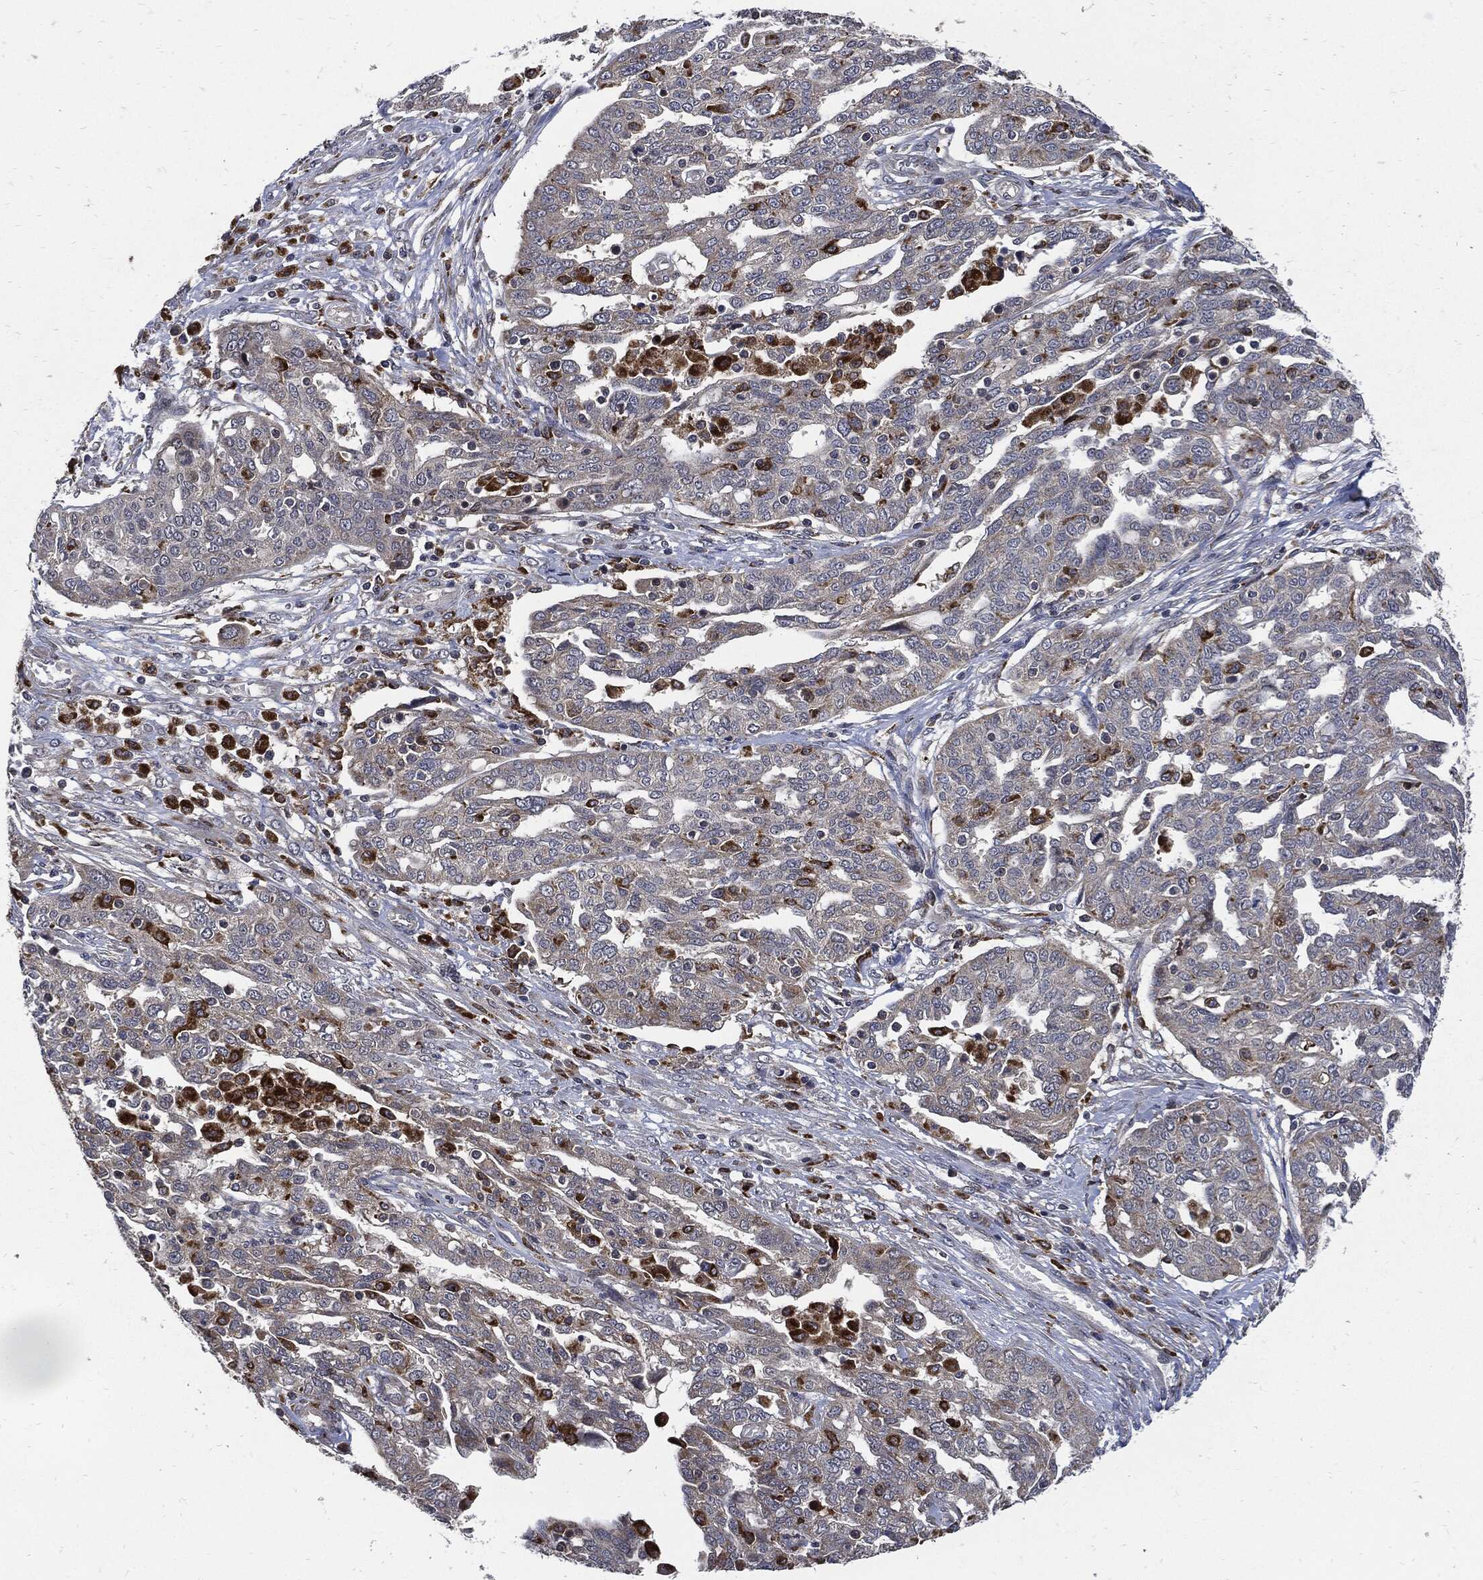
{"staining": {"intensity": "negative", "quantity": "none", "location": "none"}, "tissue": "ovarian cancer", "cell_type": "Tumor cells", "image_type": "cancer", "snomed": [{"axis": "morphology", "description": "Cystadenocarcinoma, serous, NOS"}, {"axis": "topography", "description": "Ovary"}], "caption": "A micrograph of ovarian cancer (serous cystadenocarcinoma) stained for a protein reveals no brown staining in tumor cells.", "gene": "SLC31A2", "patient": {"sex": "female", "age": 67}}